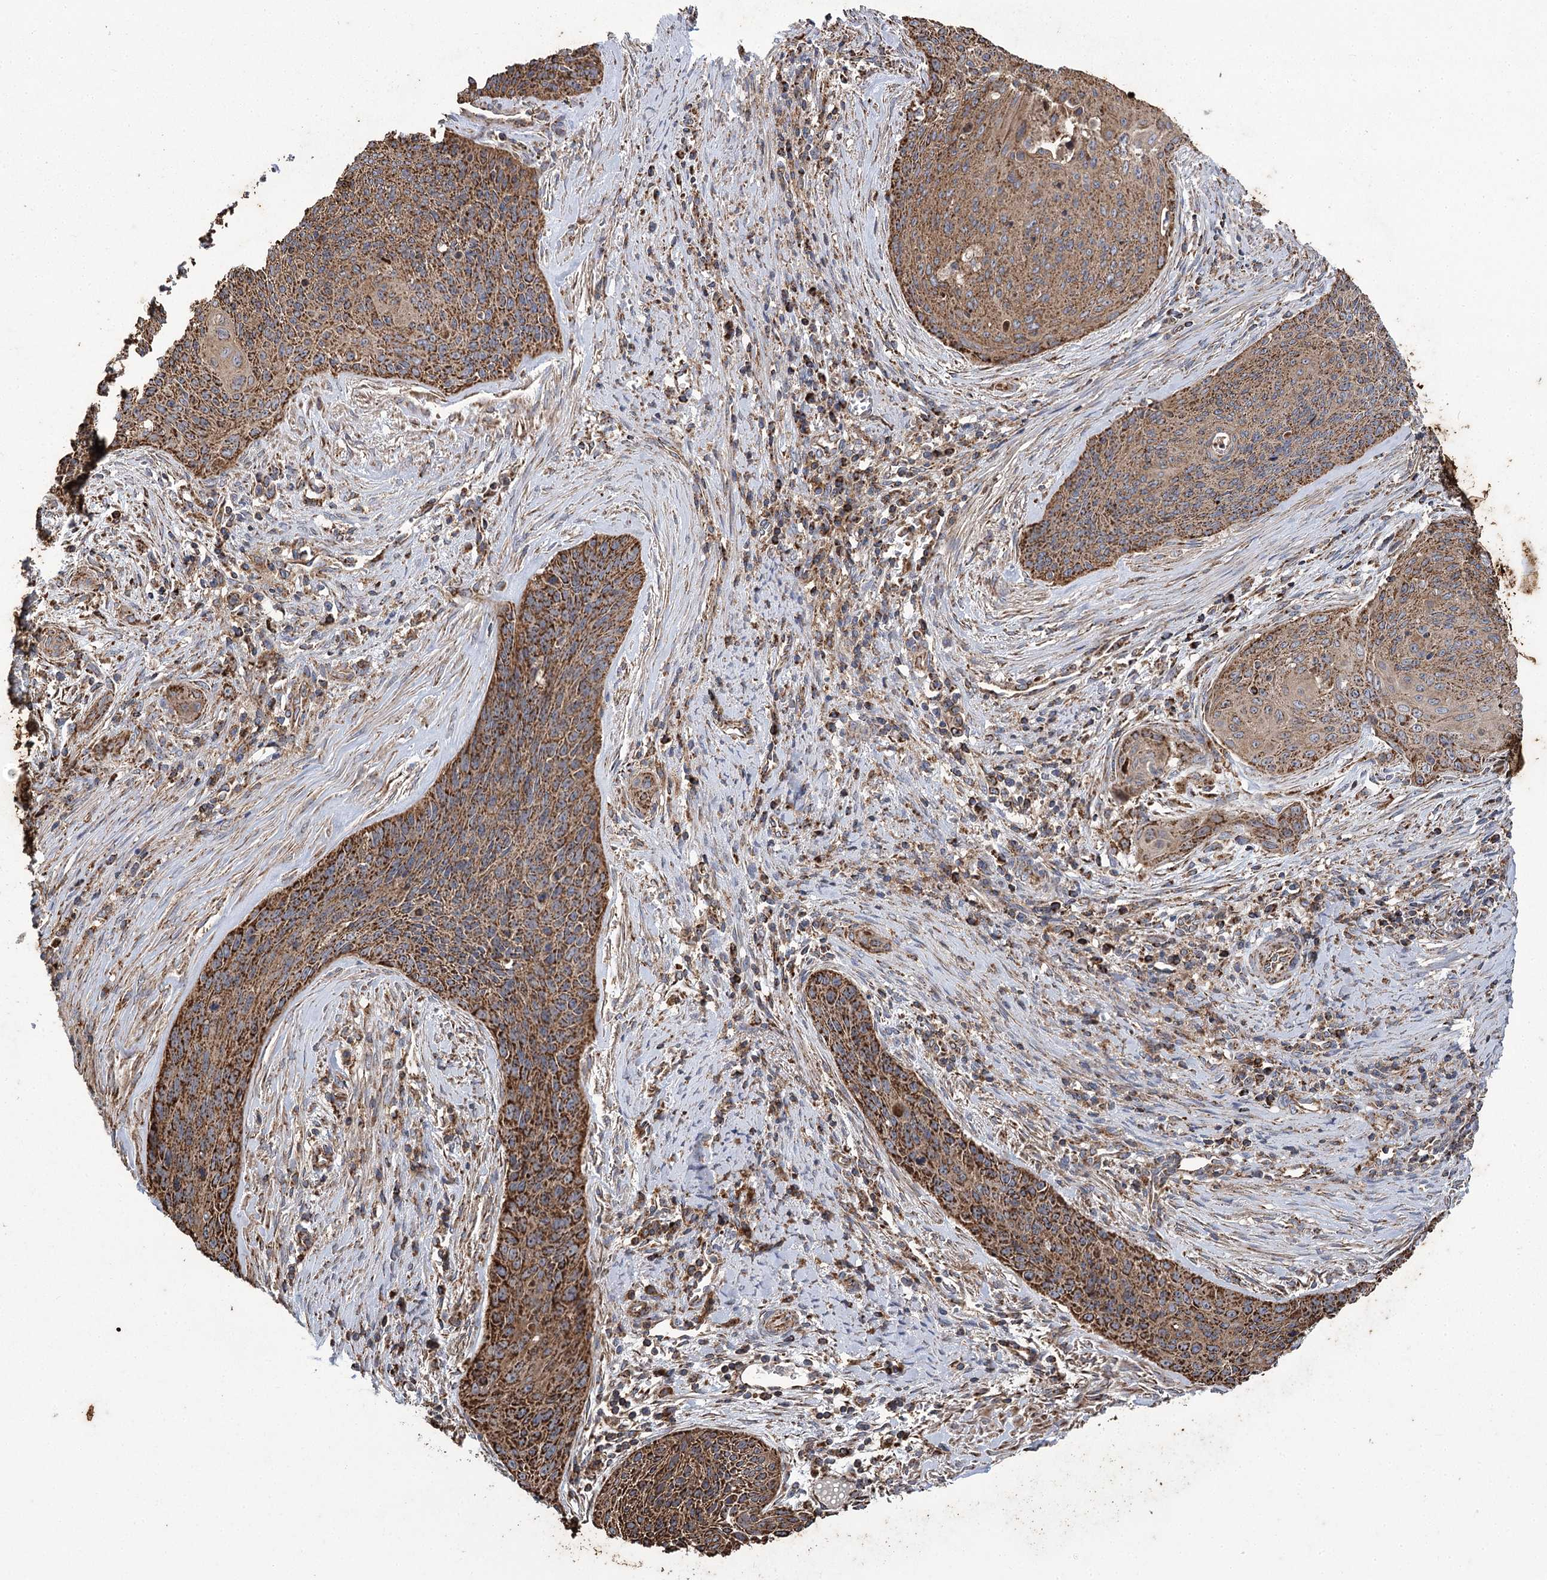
{"staining": {"intensity": "strong", "quantity": ">75%", "location": "cytoplasmic/membranous"}, "tissue": "cervical cancer", "cell_type": "Tumor cells", "image_type": "cancer", "snomed": [{"axis": "morphology", "description": "Squamous cell carcinoma, NOS"}, {"axis": "topography", "description": "Cervix"}], "caption": "This is an image of IHC staining of cervical cancer, which shows strong expression in the cytoplasmic/membranous of tumor cells.", "gene": "CARD19", "patient": {"sex": "female", "age": 55}}